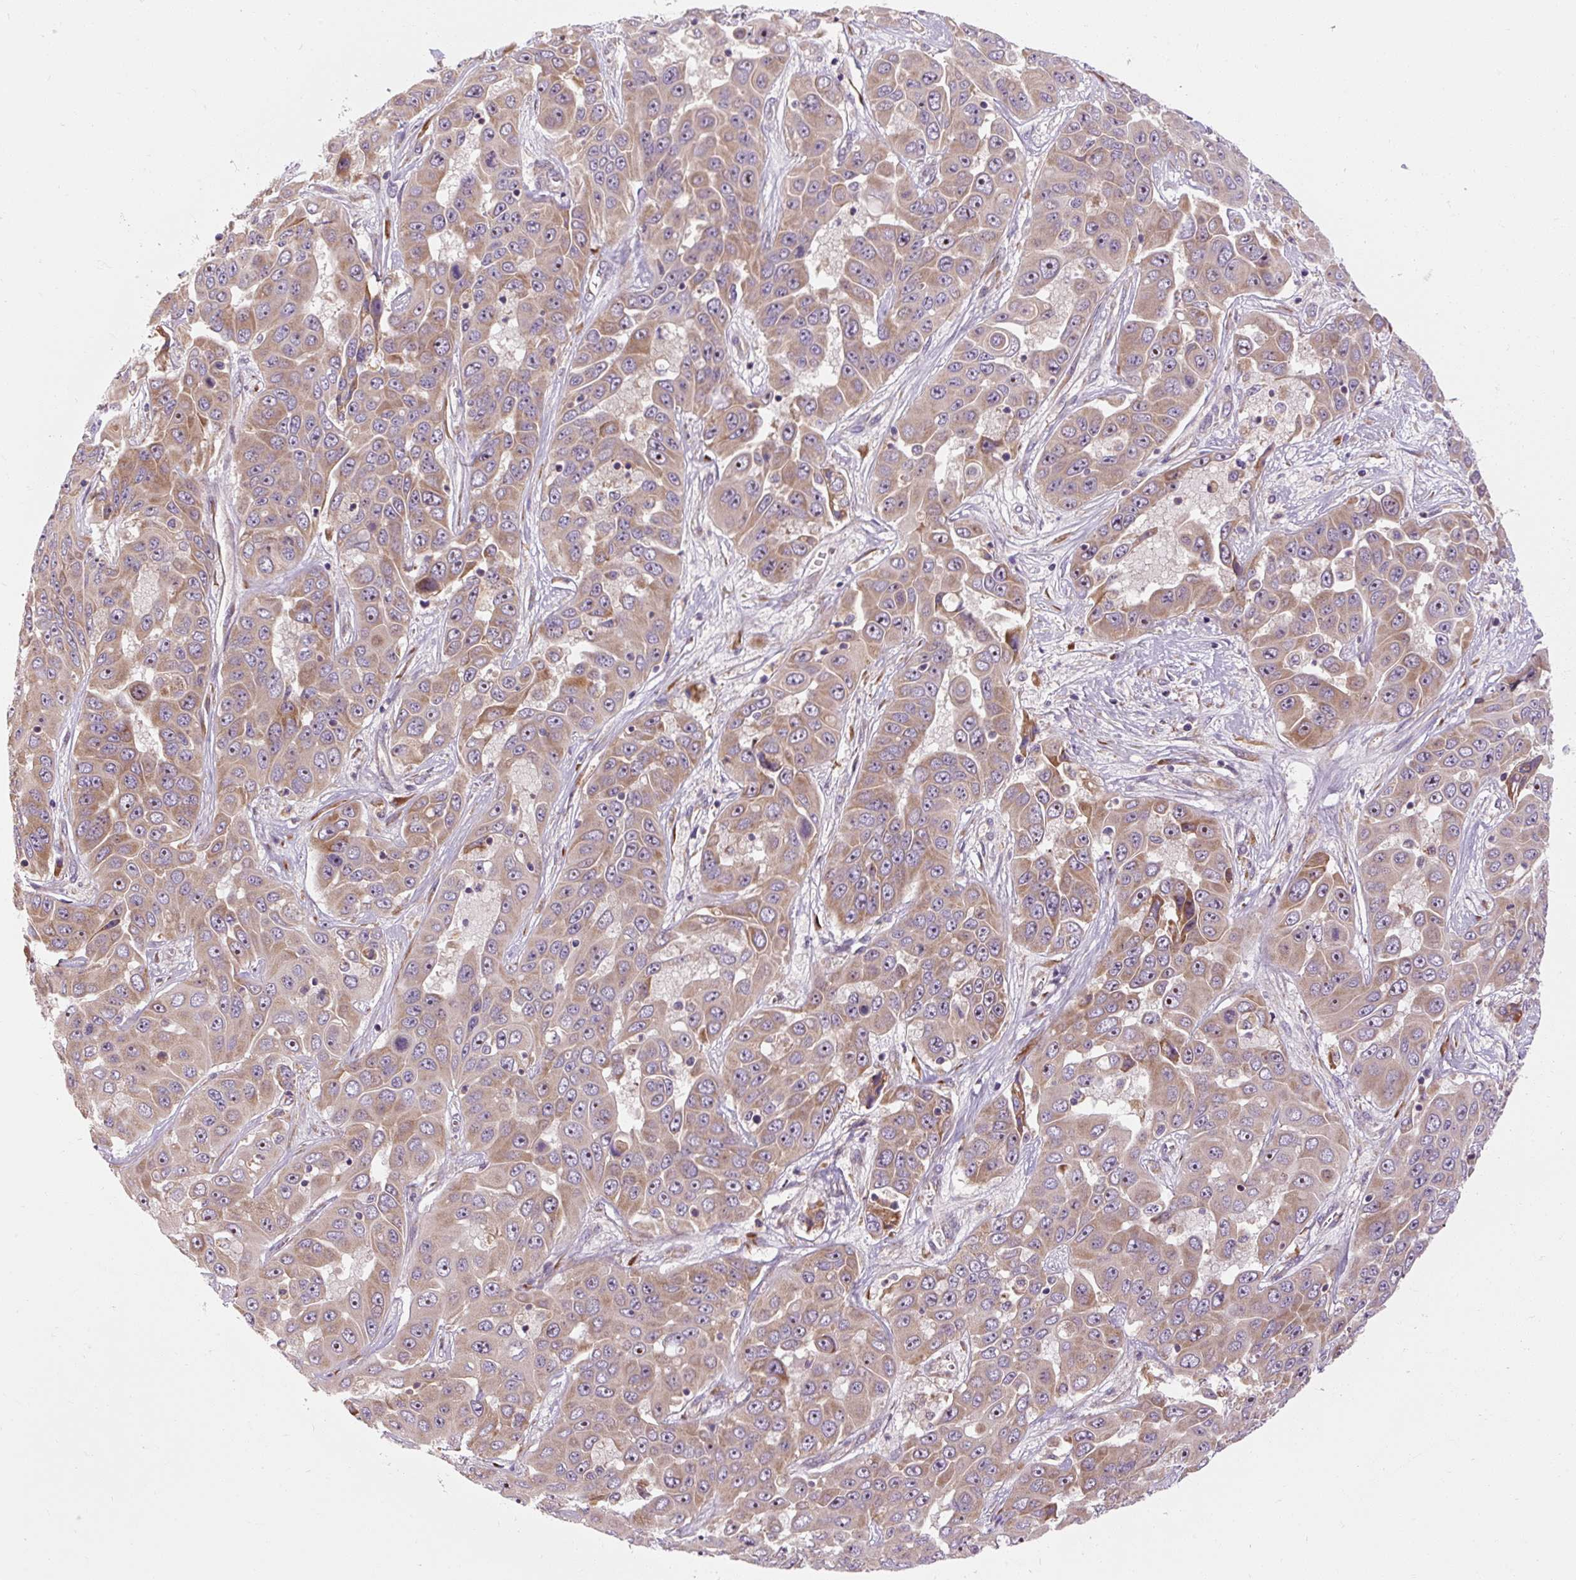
{"staining": {"intensity": "moderate", "quantity": "<25%", "location": "cytoplasmic/membranous"}, "tissue": "liver cancer", "cell_type": "Tumor cells", "image_type": "cancer", "snomed": [{"axis": "morphology", "description": "Cholangiocarcinoma"}, {"axis": "topography", "description": "Liver"}], "caption": "A high-resolution photomicrograph shows immunohistochemistry staining of liver cancer (cholangiocarcinoma), which displays moderate cytoplasmic/membranous expression in approximately <25% of tumor cells. The staining was performed using DAB (3,3'-diaminobenzidine), with brown indicating positive protein expression. Nuclei are stained blue with hematoxylin.", "gene": "PRSS48", "patient": {"sex": "female", "age": 52}}